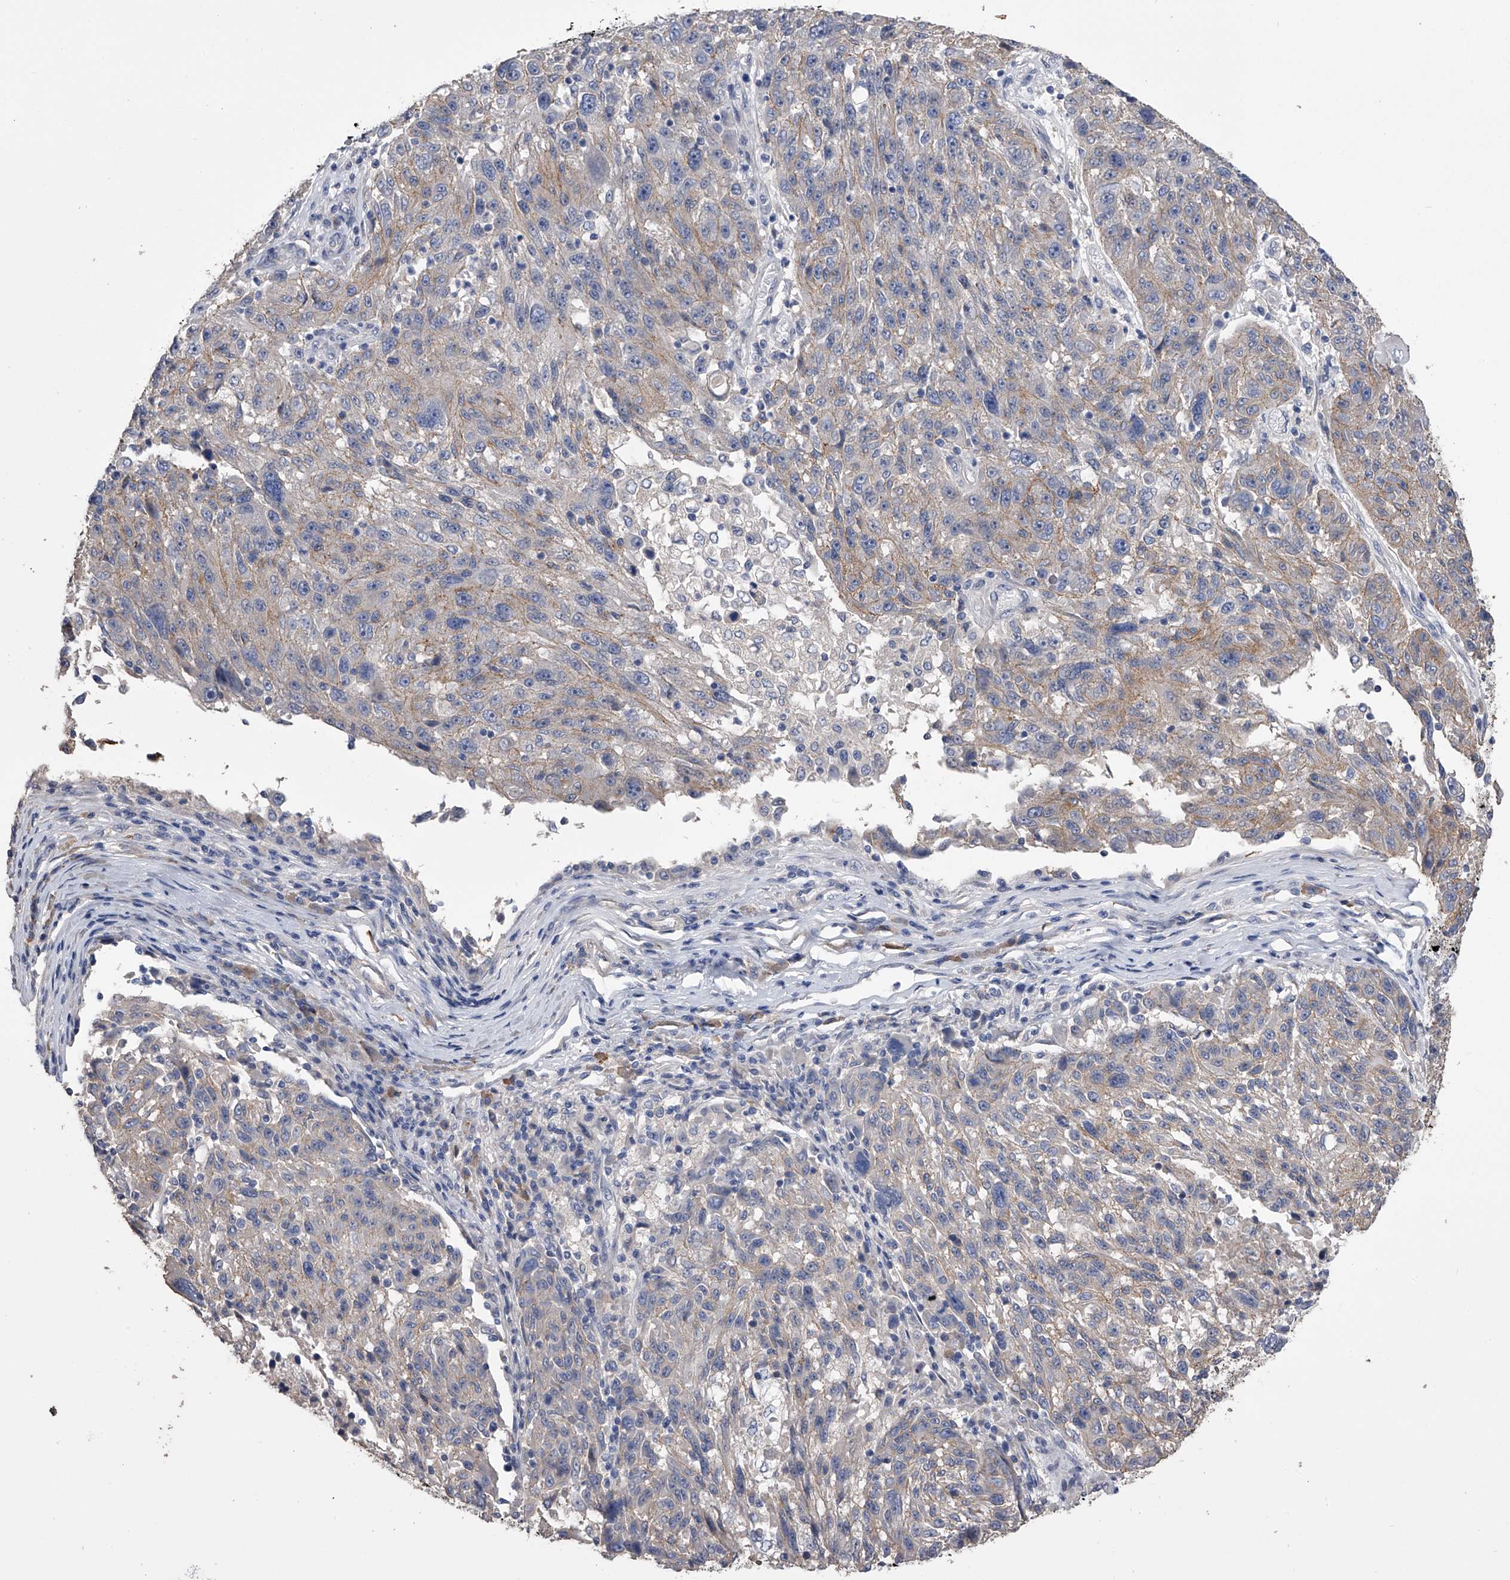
{"staining": {"intensity": "weak", "quantity": "<25%", "location": "cytoplasmic/membranous"}, "tissue": "melanoma", "cell_type": "Tumor cells", "image_type": "cancer", "snomed": [{"axis": "morphology", "description": "Malignant melanoma, NOS"}, {"axis": "topography", "description": "Skin"}], "caption": "Tumor cells show no significant protein expression in melanoma.", "gene": "ZNF343", "patient": {"sex": "male", "age": 53}}